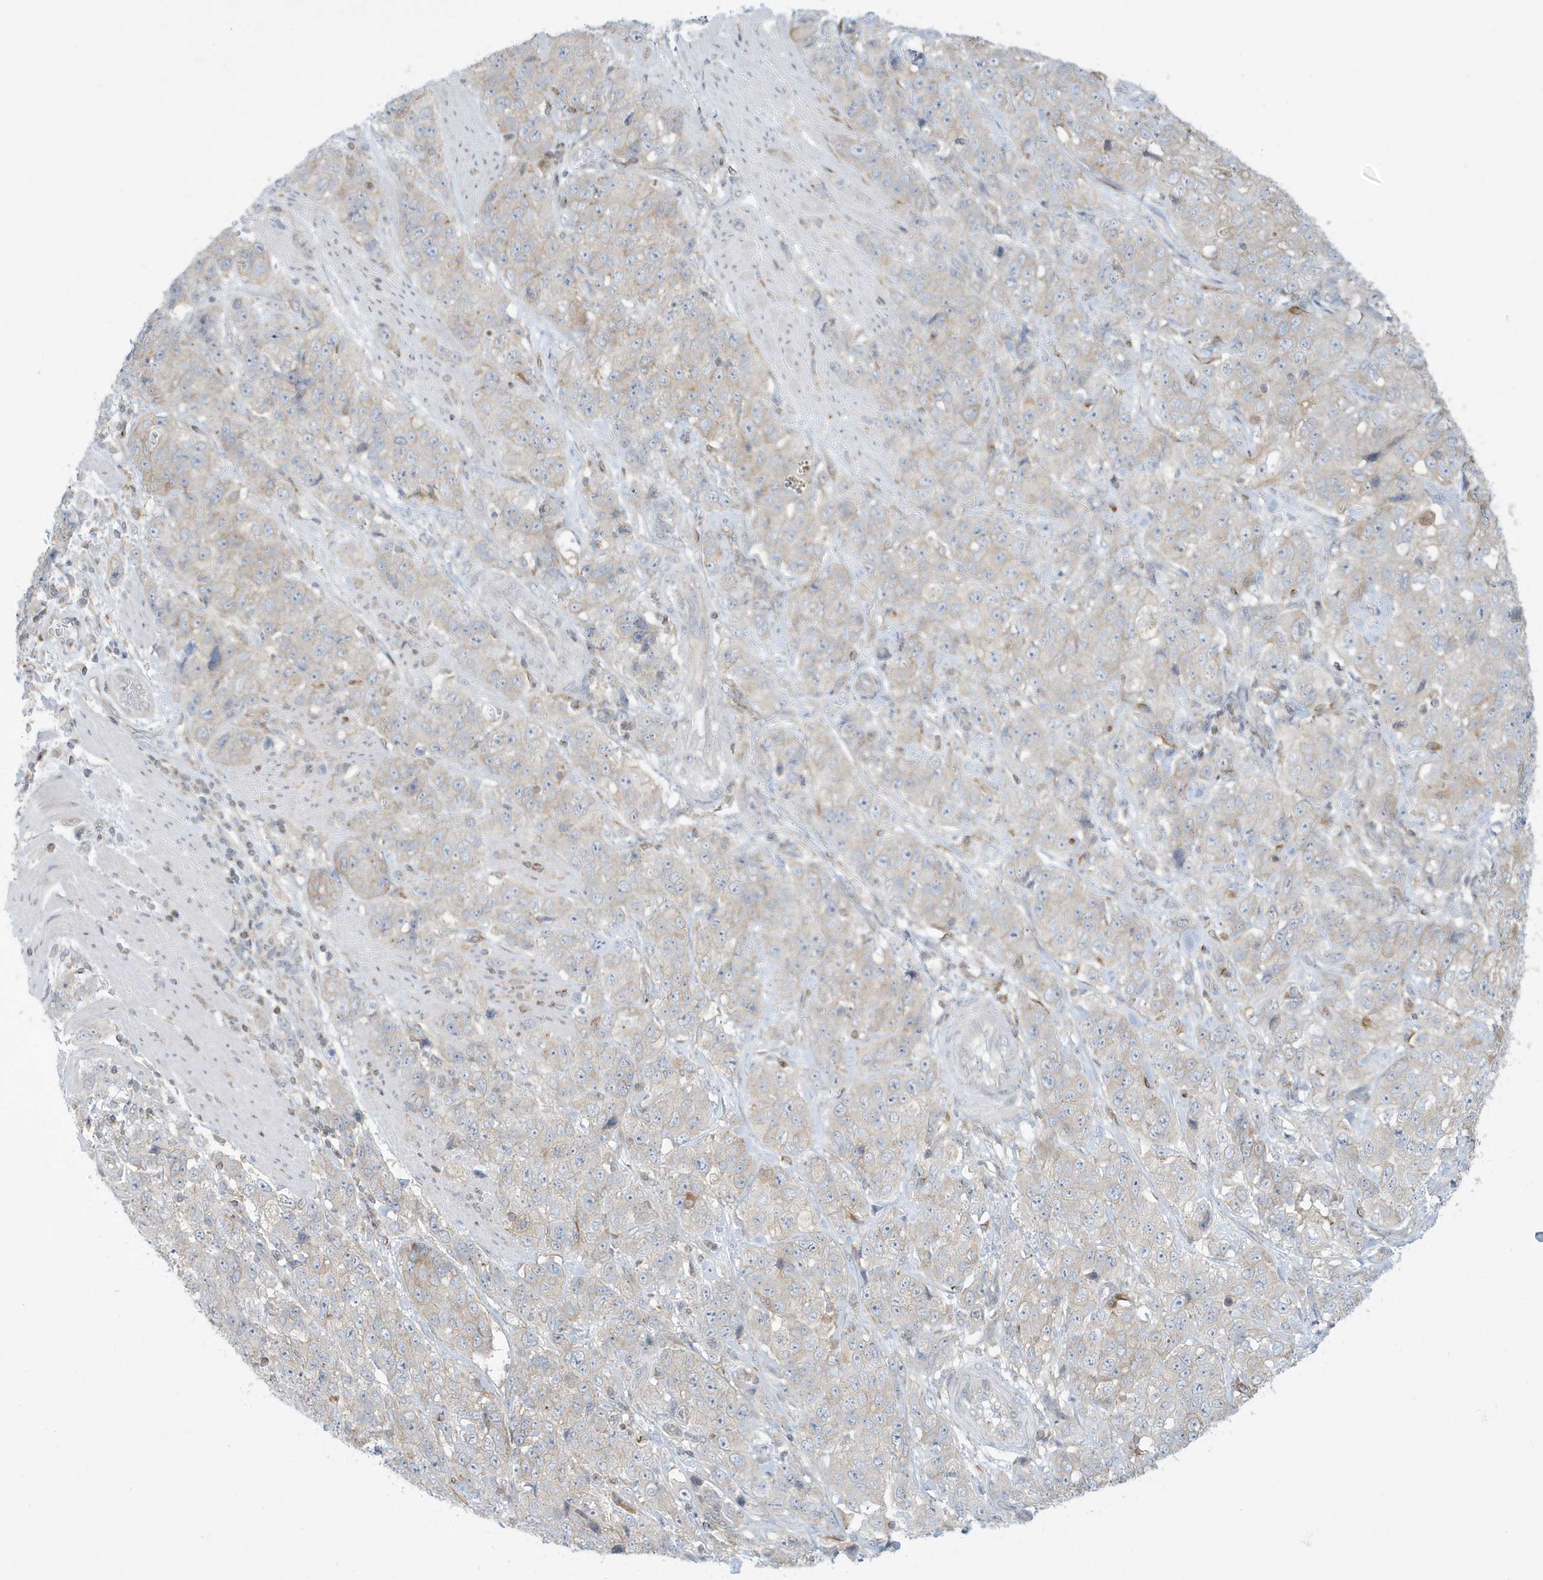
{"staining": {"intensity": "weak", "quantity": "<25%", "location": "cytoplasmic/membranous"}, "tissue": "stomach cancer", "cell_type": "Tumor cells", "image_type": "cancer", "snomed": [{"axis": "morphology", "description": "Adenocarcinoma, NOS"}, {"axis": "topography", "description": "Stomach"}], "caption": "Photomicrograph shows no significant protein staining in tumor cells of adenocarcinoma (stomach). The staining was performed using DAB (3,3'-diaminobenzidine) to visualize the protein expression in brown, while the nuclei were stained in blue with hematoxylin (Magnification: 20x).", "gene": "SLAMF9", "patient": {"sex": "male", "age": 48}}